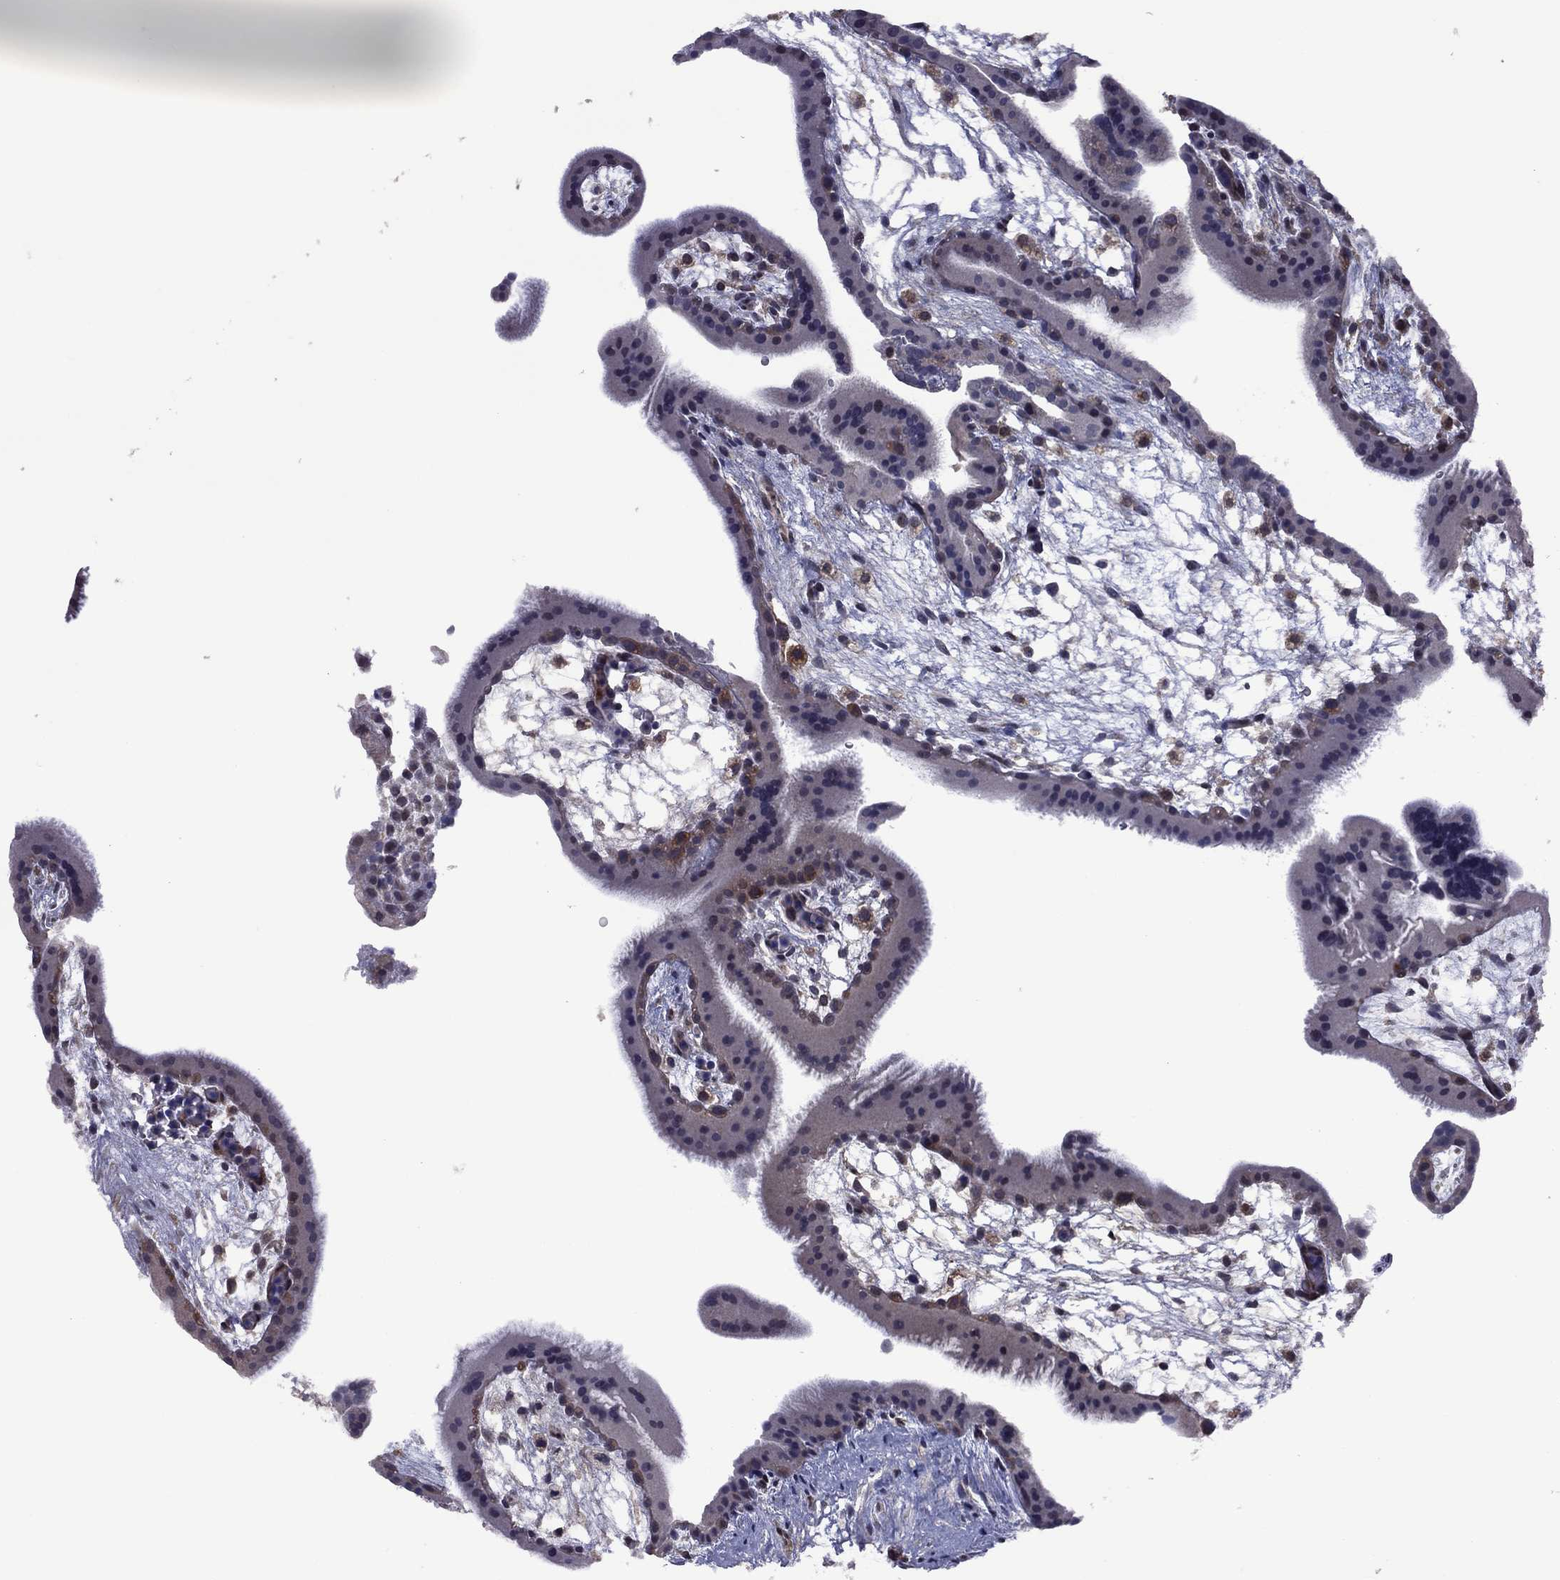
{"staining": {"intensity": "weak", "quantity": "25%-75%", "location": "cytoplasmic/membranous"}, "tissue": "placenta", "cell_type": "Decidual cells", "image_type": "normal", "snomed": [{"axis": "morphology", "description": "Normal tissue, NOS"}, {"axis": "topography", "description": "Placenta"}], "caption": "A low amount of weak cytoplasmic/membranous staining is identified in approximately 25%-75% of decidual cells in unremarkable placenta. Ihc stains the protein in brown and the nuclei are stained blue.", "gene": "GPAA1", "patient": {"sex": "female", "age": 19}}